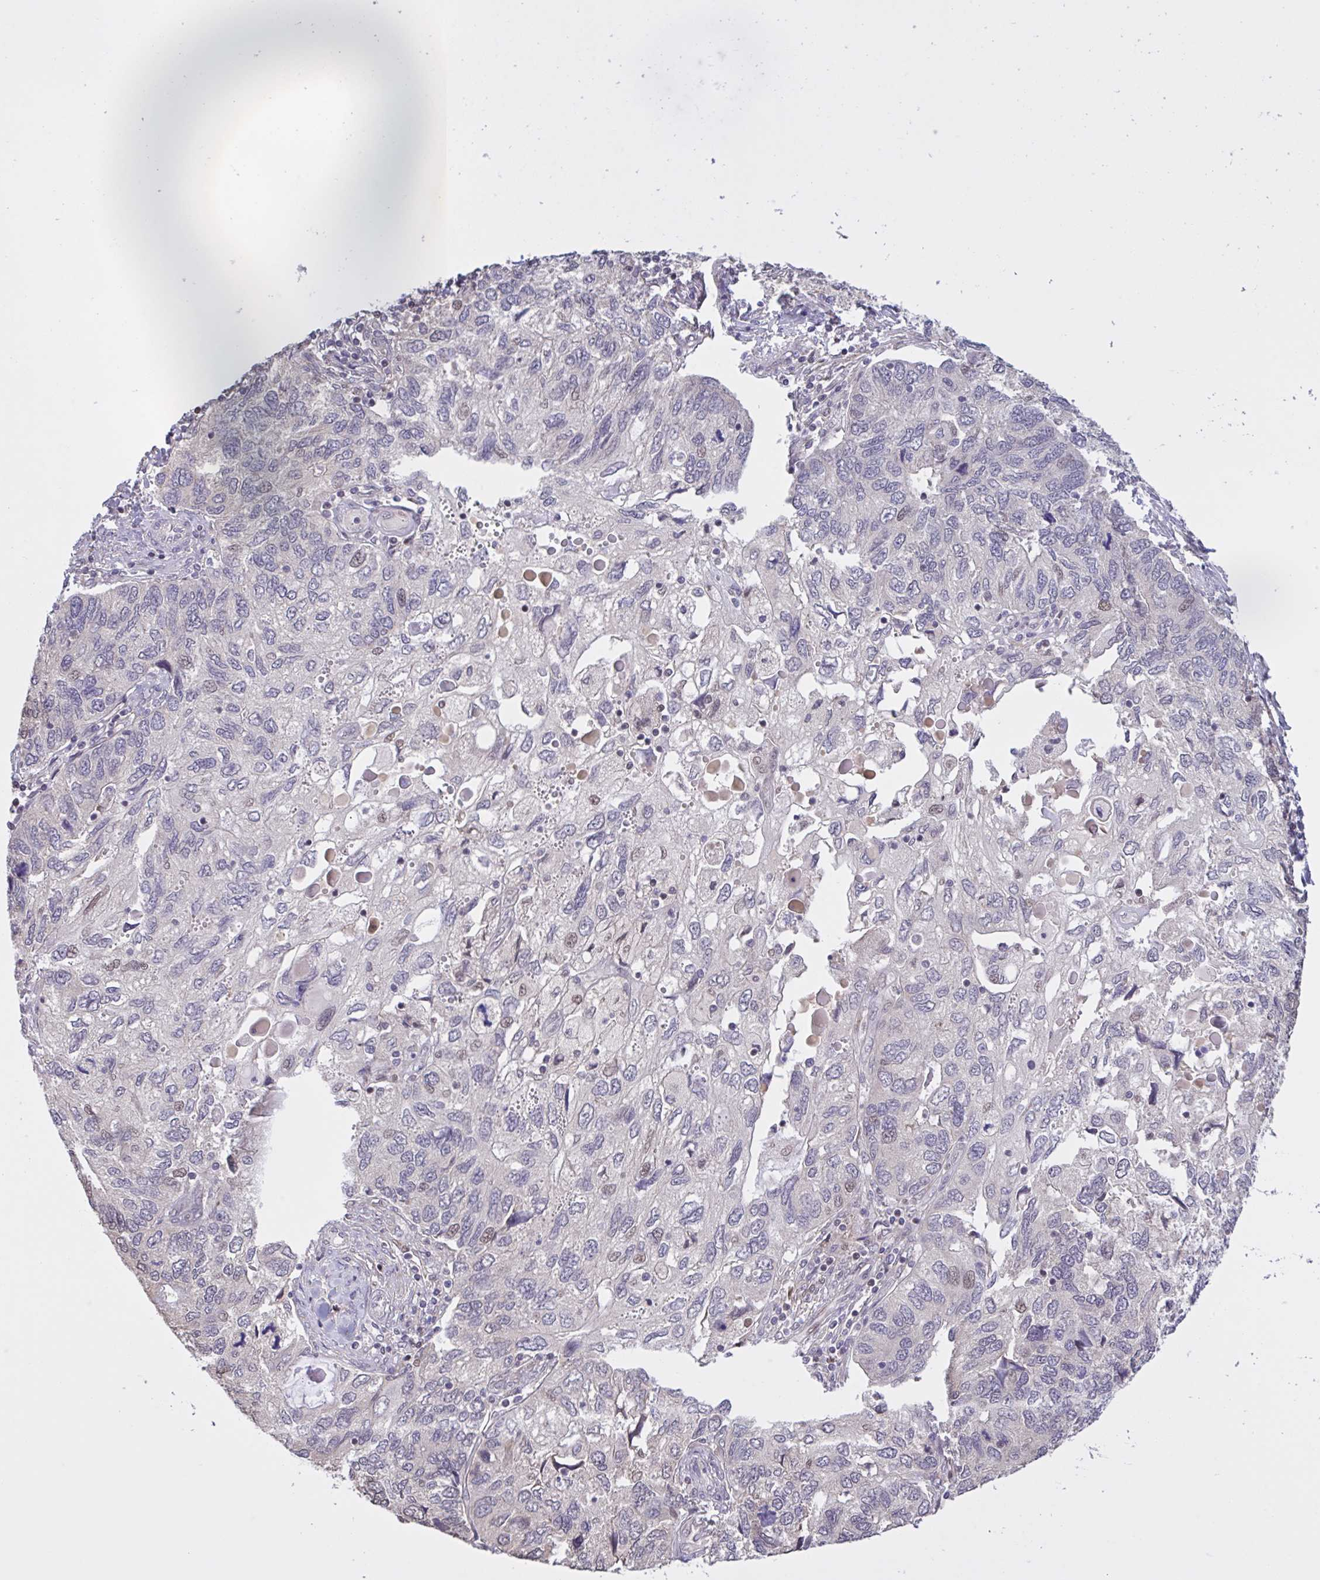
{"staining": {"intensity": "negative", "quantity": "none", "location": "none"}, "tissue": "endometrial cancer", "cell_type": "Tumor cells", "image_type": "cancer", "snomed": [{"axis": "morphology", "description": "Carcinoma, NOS"}, {"axis": "topography", "description": "Uterus"}], "caption": "Image shows no significant protein positivity in tumor cells of endometrial carcinoma. The staining was performed using DAB to visualize the protein expression in brown, while the nuclei were stained in blue with hematoxylin (Magnification: 20x).", "gene": "MRGPRX2", "patient": {"sex": "female", "age": 76}}